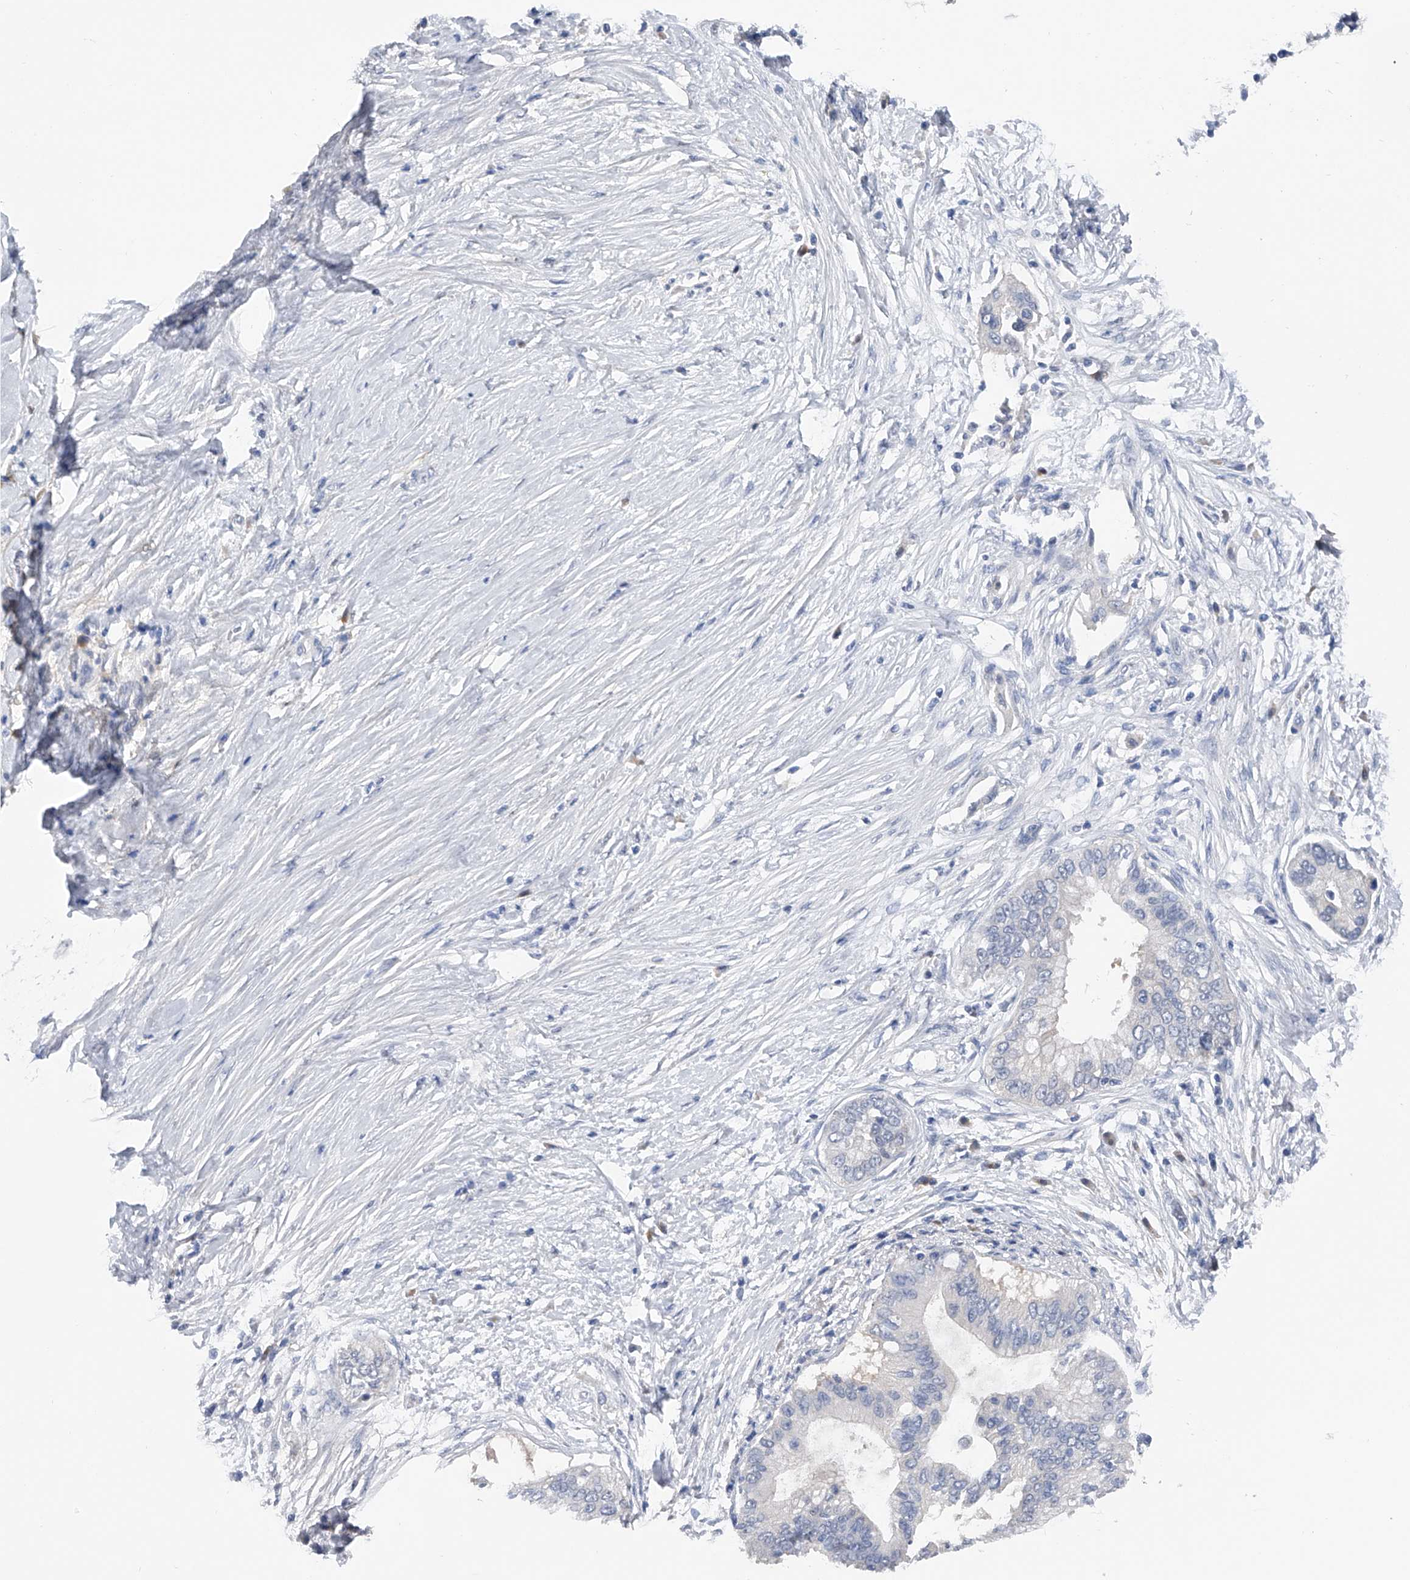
{"staining": {"intensity": "negative", "quantity": "none", "location": "none"}, "tissue": "pancreatic cancer", "cell_type": "Tumor cells", "image_type": "cancer", "snomed": [{"axis": "morphology", "description": "Normal tissue, NOS"}, {"axis": "morphology", "description": "Adenocarcinoma, NOS"}, {"axis": "topography", "description": "Pancreas"}, {"axis": "topography", "description": "Peripheral nerve tissue"}], "caption": "DAB immunohistochemical staining of human adenocarcinoma (pancreatic) shows no significant expression in tumor cells.", "gene": "PGM3", "patient": {"sex": "male", "age": 59}}